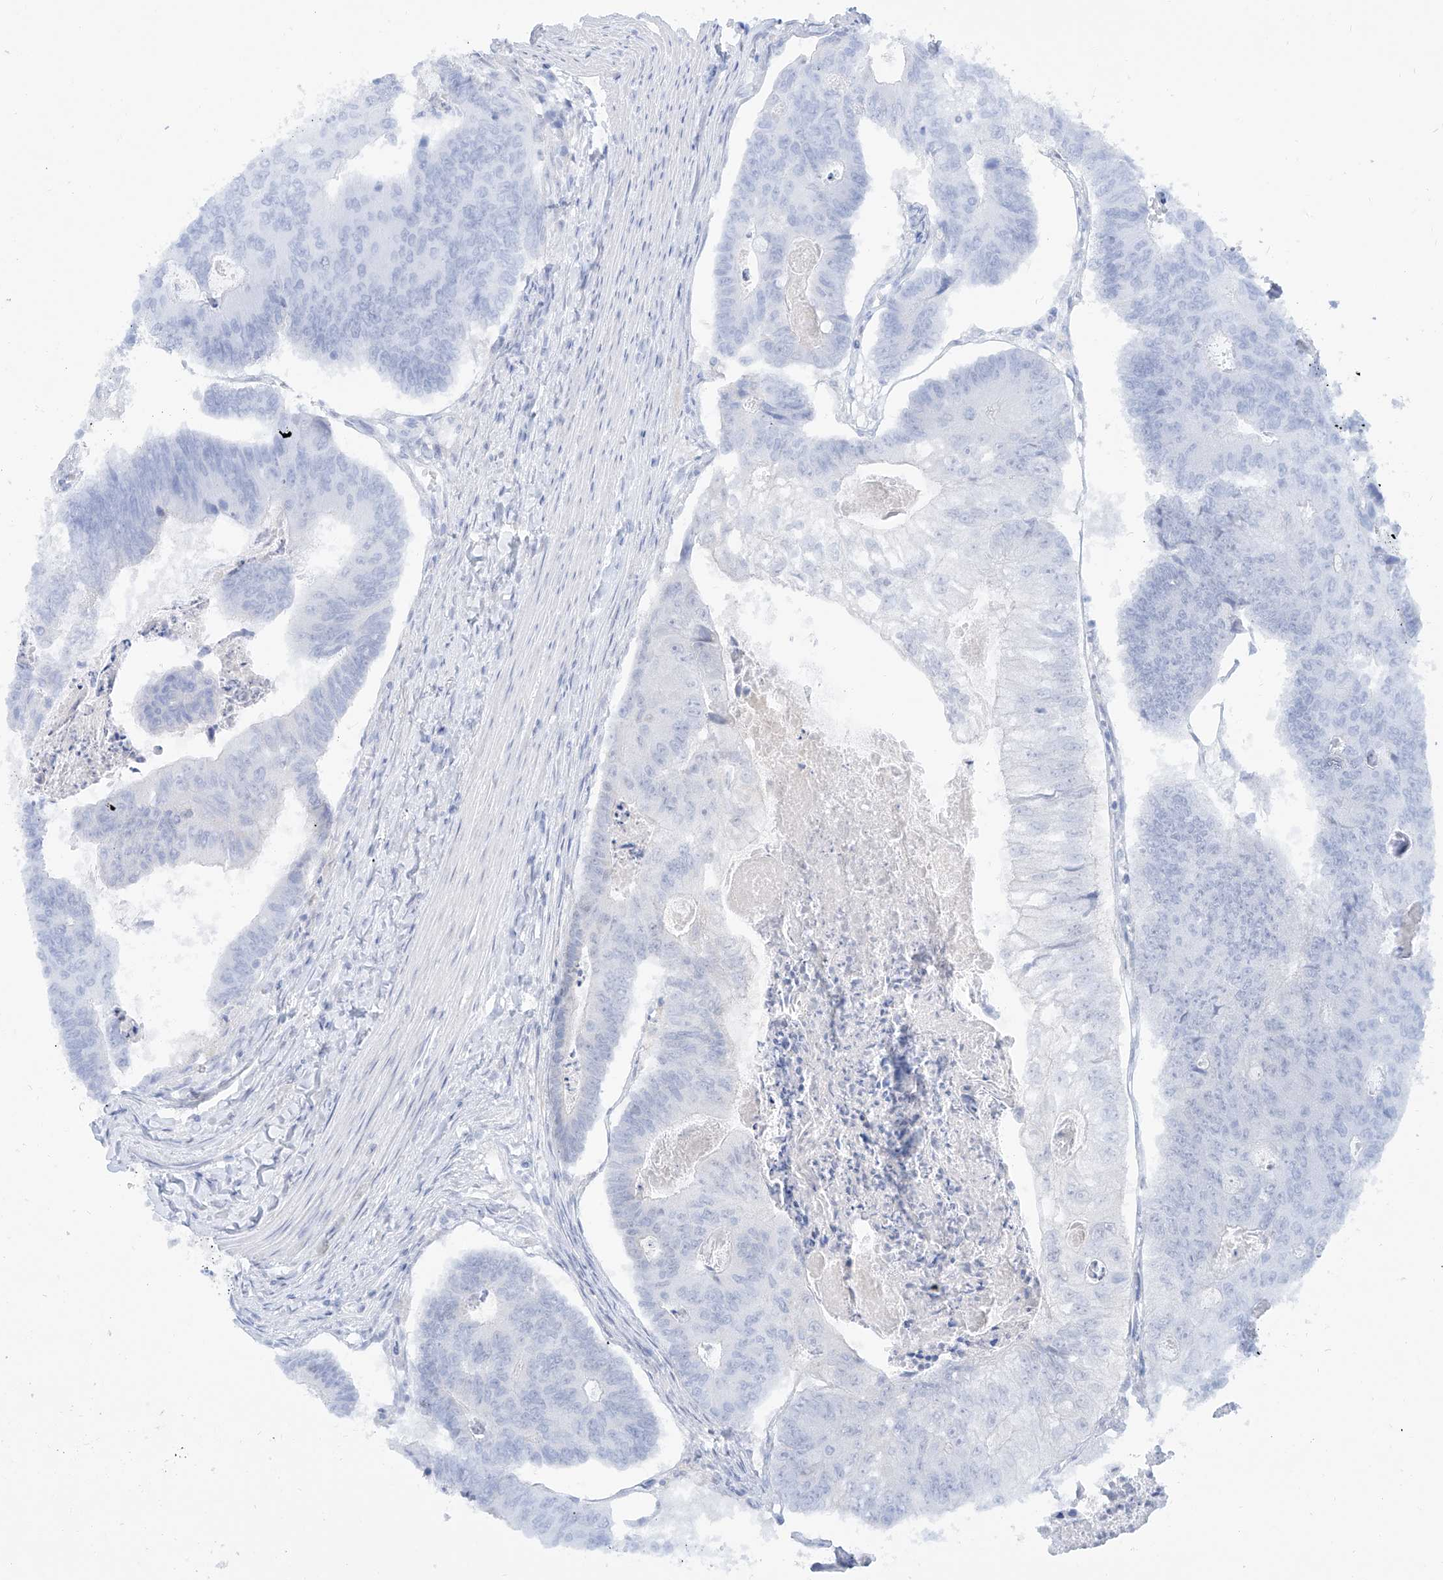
{"staining": {"intensity": "negative", "quantity": "none", "location": "none"}, "tissue": "colorectal cancer", "cell_type": "Tumor cells", "image_type": "cancer", "snomed": [{"axis": "morphology", "description": "Adenocarcinoma, NOS"}, {"axis": "topography", "description": "Colon"}], "caption": "Colorectal cancer was stained to show a protein in brown. There is no significant positivity in tumor cells.", "gene": "PDXK", "patient": {"sex": "female", "age": 67}}